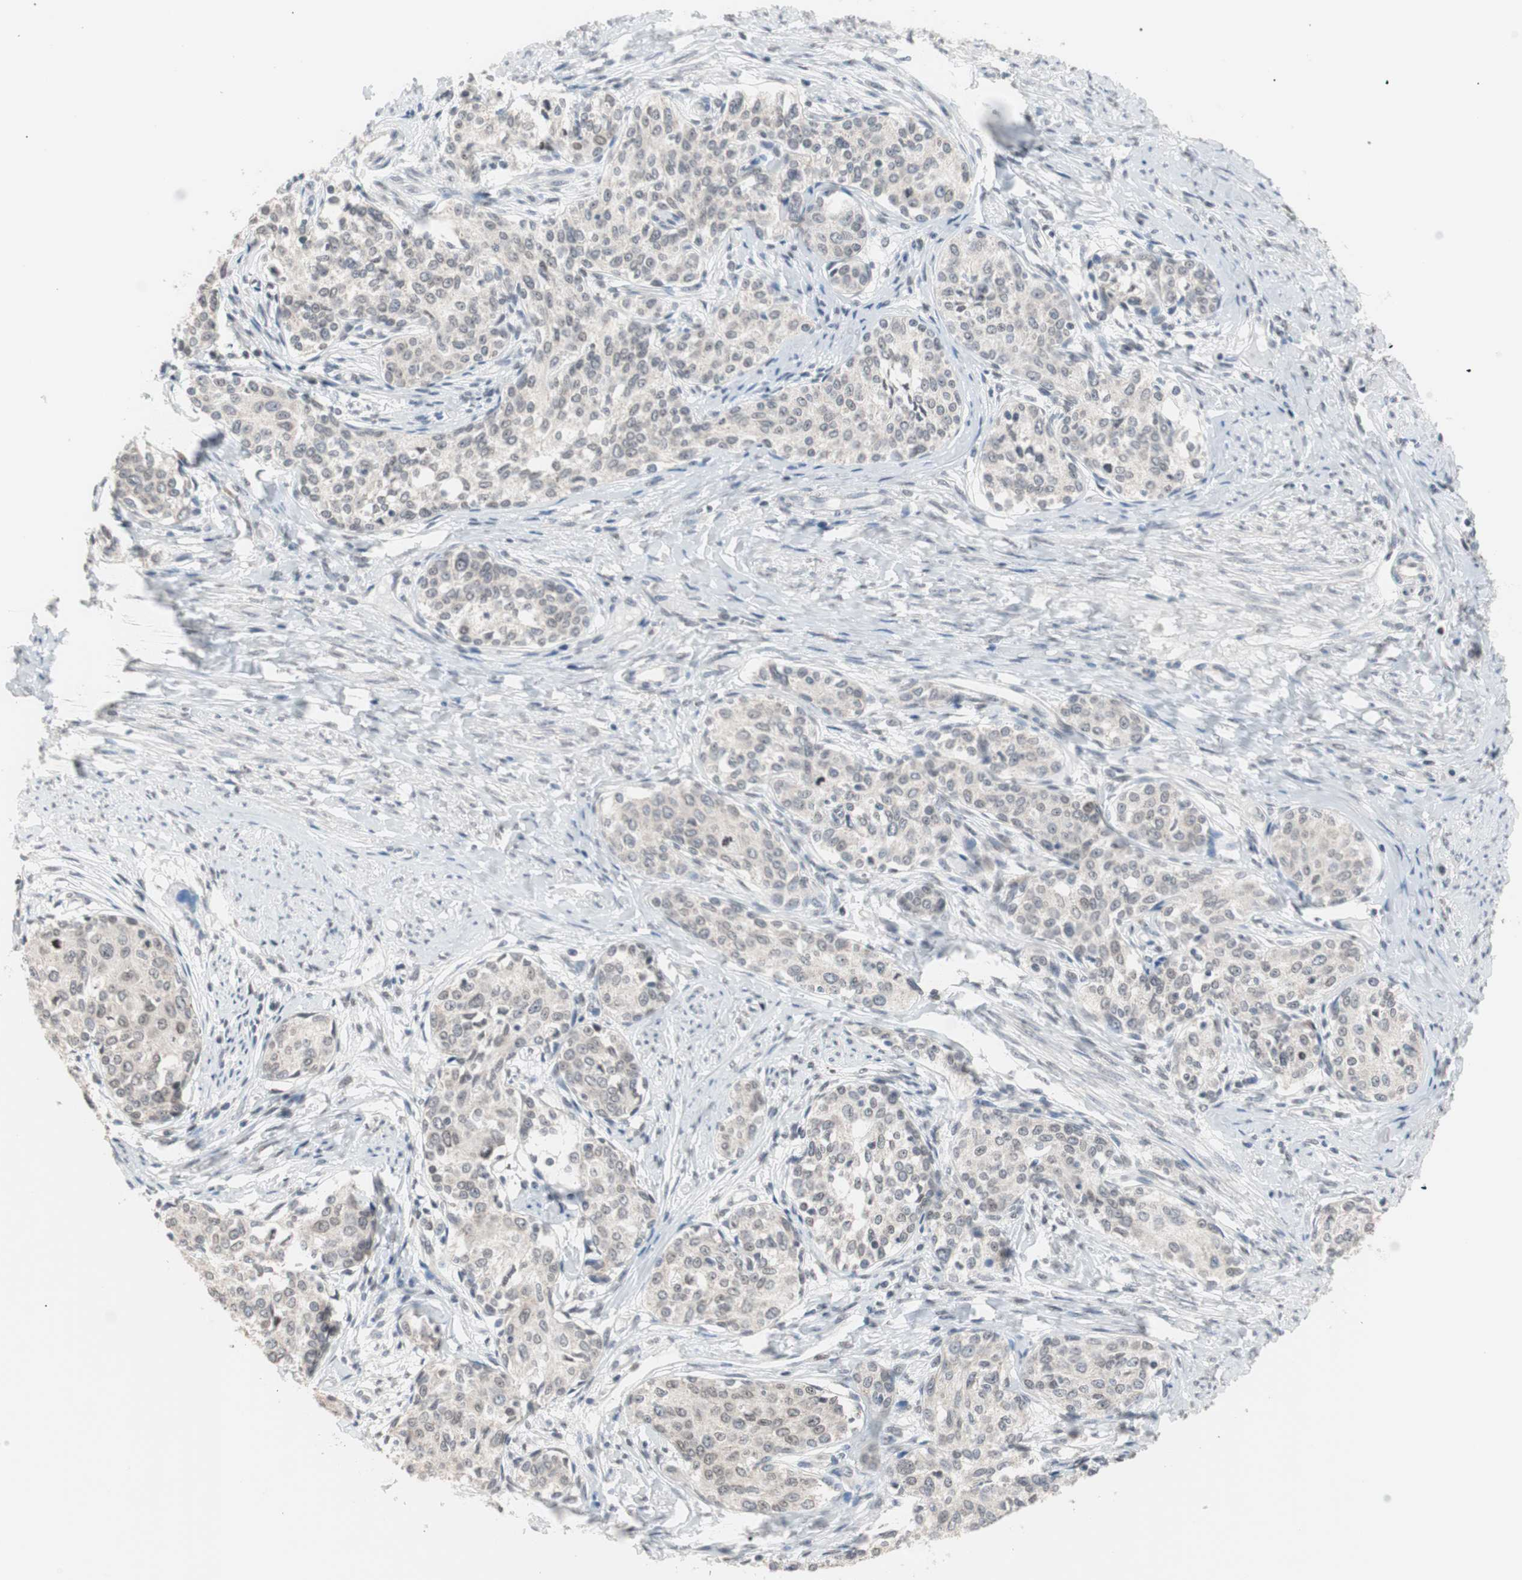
{"staining": {"intensity": "negative", "quantity": "none", "location": "none"}, "tissue": "cervical cancer", "cell_type": "Tumor cells", "image_type": "cancer", "snomed": [{"axis": "morphology", "description": "Squamous cell carcinoma, NOS"}, {"axis": "morphology", "description": "Adenocarcinoma, NOS"}, {"axis": "topography", "description": "Cervix"}], "caption": "Cervical squamous cell carcinoma stained for a protein using immunohistochemistry (IHC) reveals no staining tumor cells.", "gene": "LIG3", "patient": {"sex": "female", "age": 52}}